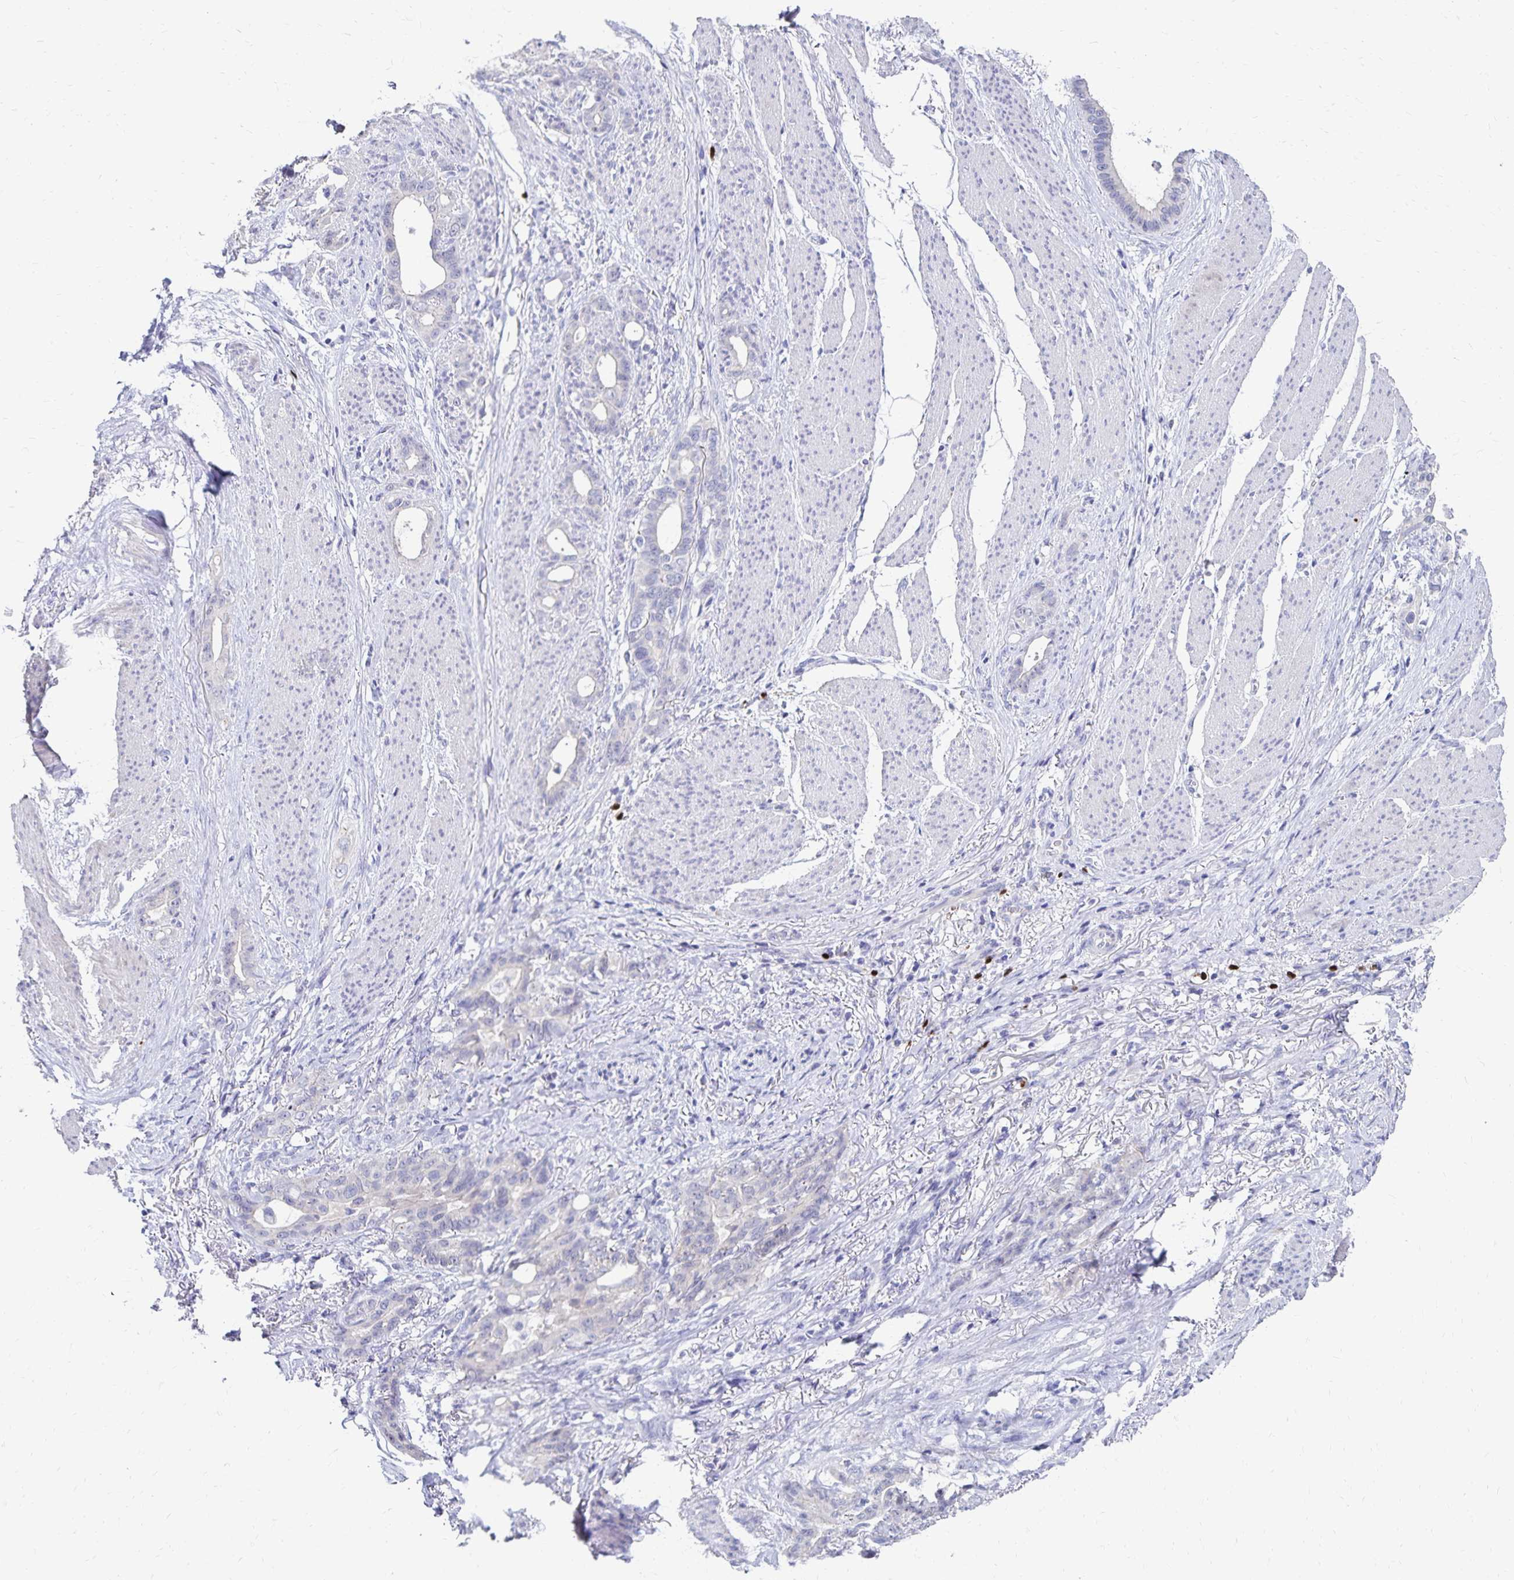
{"staining": {"intensity": "negative", "quantity": "none", "location": "none"}, "tissue": "stomach cancer", "cell_type": "Tumor cells", "image_type": "cancer", "snomed": [{"axis": "morphology", "description": "Normal tissue, NOS"}, {"axis": "morphology", "description": "Adenocarcinoma, NOS"}, {"axis": "topography", "description": "Esophagus"}, {"axis": "topography", "description": "Stomach, upper"}], "caption": "Adenocarcinoma (stomach) was stained to show a protein in brown. There is no significant expression in tumor cells. Nuclei are stained in blue.", "gene": "PAX5", "patient": {"sex": "male", "age": 62}}